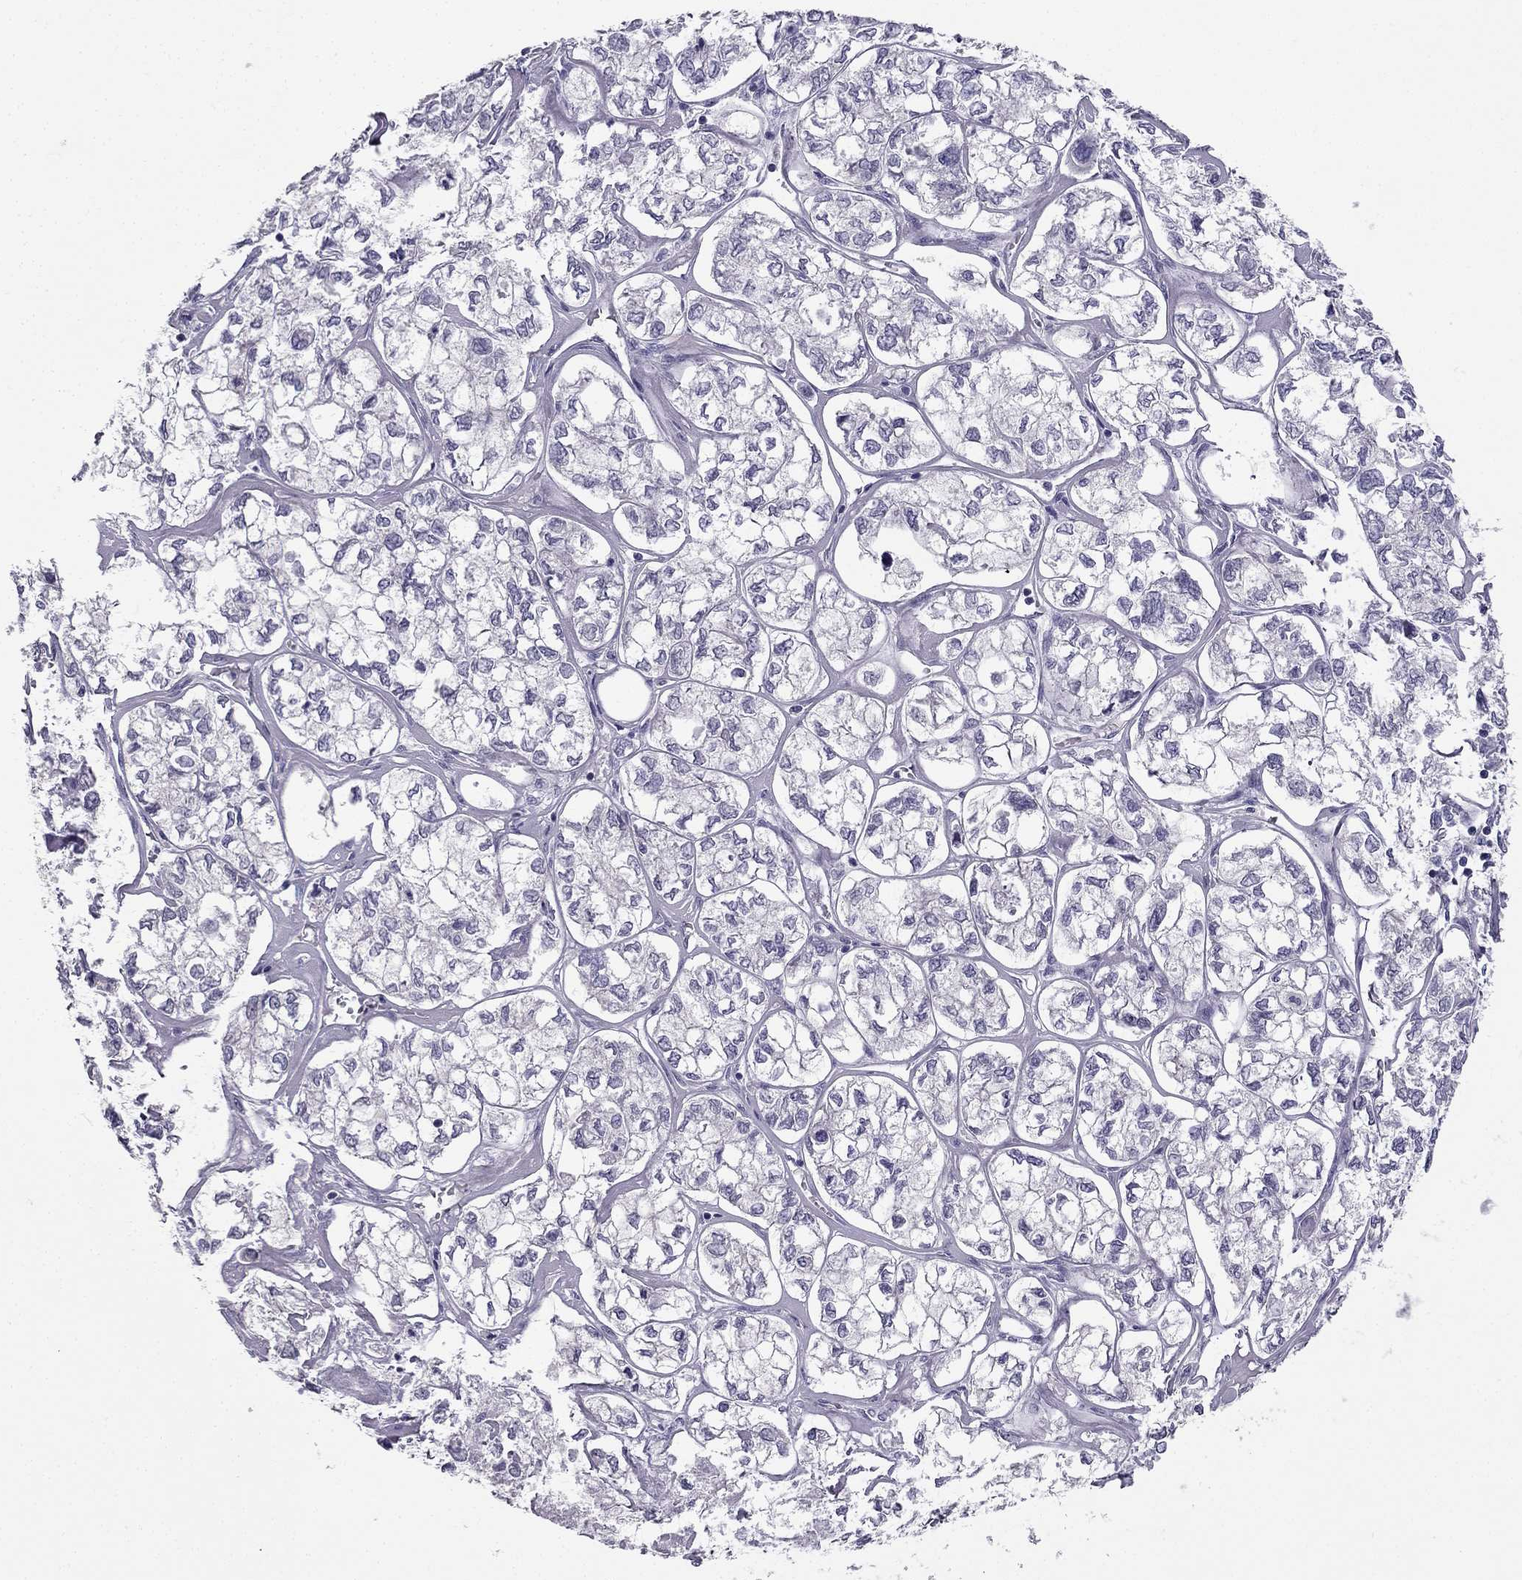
{"staining": {"intensity": "negative", "quantity": "none", "location": "none"}, "tissue": "ovarian cancer", "cell_type": "Tumor cells", "image_type": "cancer", "snomed": [{"axis": "morphology", "description": "Carcinoma, endometroid"}, {"axis": "topography", "description": "Ovary"}], "caption": "Tumor cells are negative for protein expression in human endometroid carcinoma (ovarian).", "gene": "HSFX1", "patient": {"sex": "female", "age": 64}}